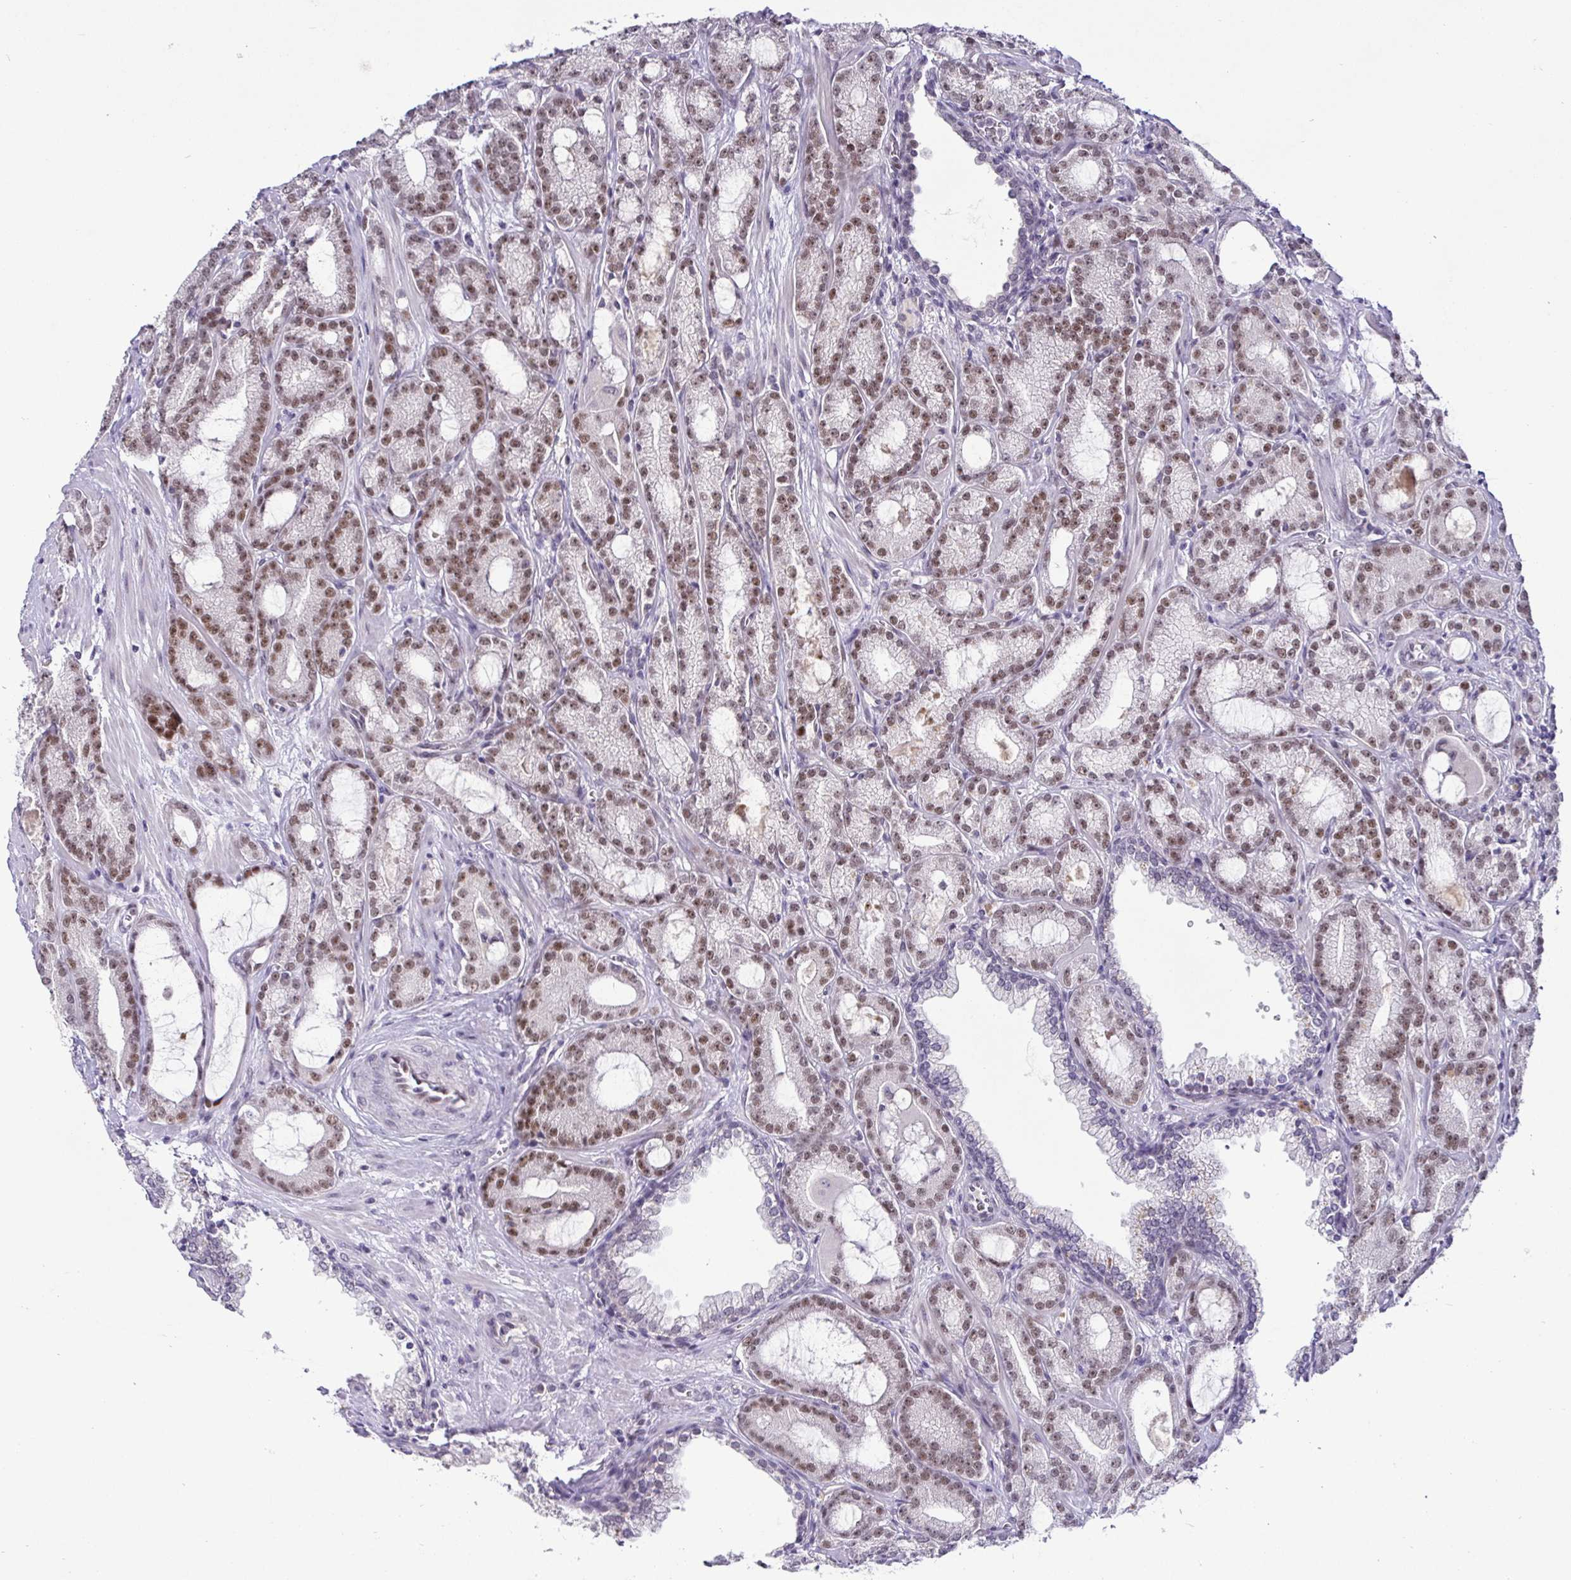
{"staining": {"intensity": "moderate", "quantity": ">75%", "location": "nuclear"}, "tissue": "prostate cancer", "cell_type": "Tumor cells", "image_type": "cancer", "snomed": [{"axis": "morphology", "description": "Adenocarcinoma, High grade"}, {"axis": "topography", "description": "Prostate"}], "caption": "Immunohistochemistry (DAB (3,3'-diaminobenzidine)) staining of human prostate cancer reveals moderate nuclear protein staining in about >75% of tumor cells. (DAB (3,3'-diaminobenzidine) IHC, brown staining for protein, blue staining for nuclei).", "gene": "NUP188", "patient": {"sex": "male", "age": 65}}